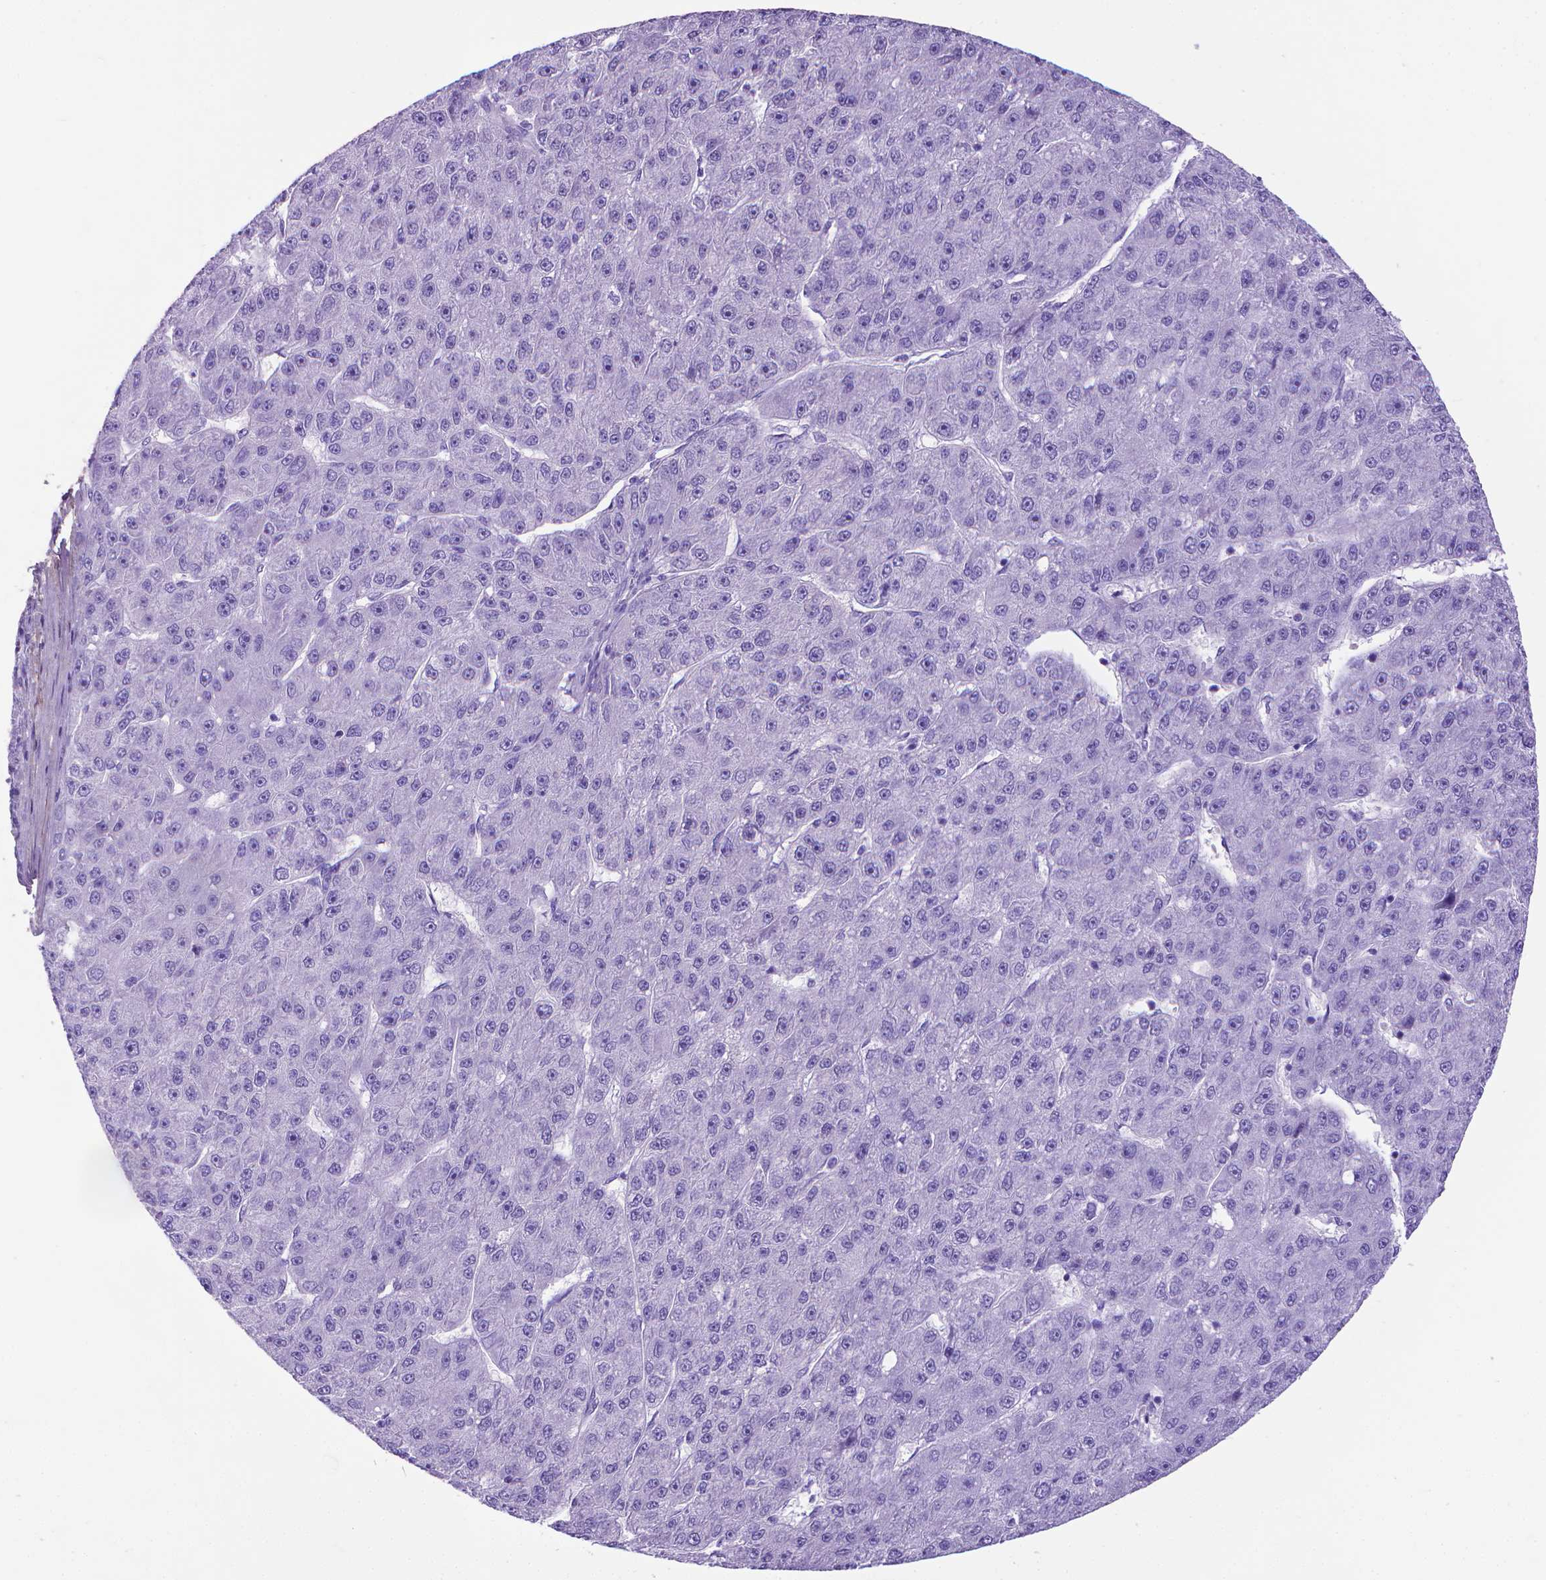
{"staining": {"intensity": "negative", "quantity": "none", "location": "none"}, "tissue": "liver cancer", "cell_type": "Tumor cells", "image_type": "cancer", "snomed": [{"axis": "morphology", "description": "Carcinoma, Hepatocellular, NOS"}, {"axis": "topography", "description": "Liver"}], "caption": "Immunohistochemistry image of neoplastic tissue: liver cancer stained with DAB reveals no significant protein expression in tumor cells.", "gene": "MFAP2", "patient": {"sex": "male", "age": 67}}